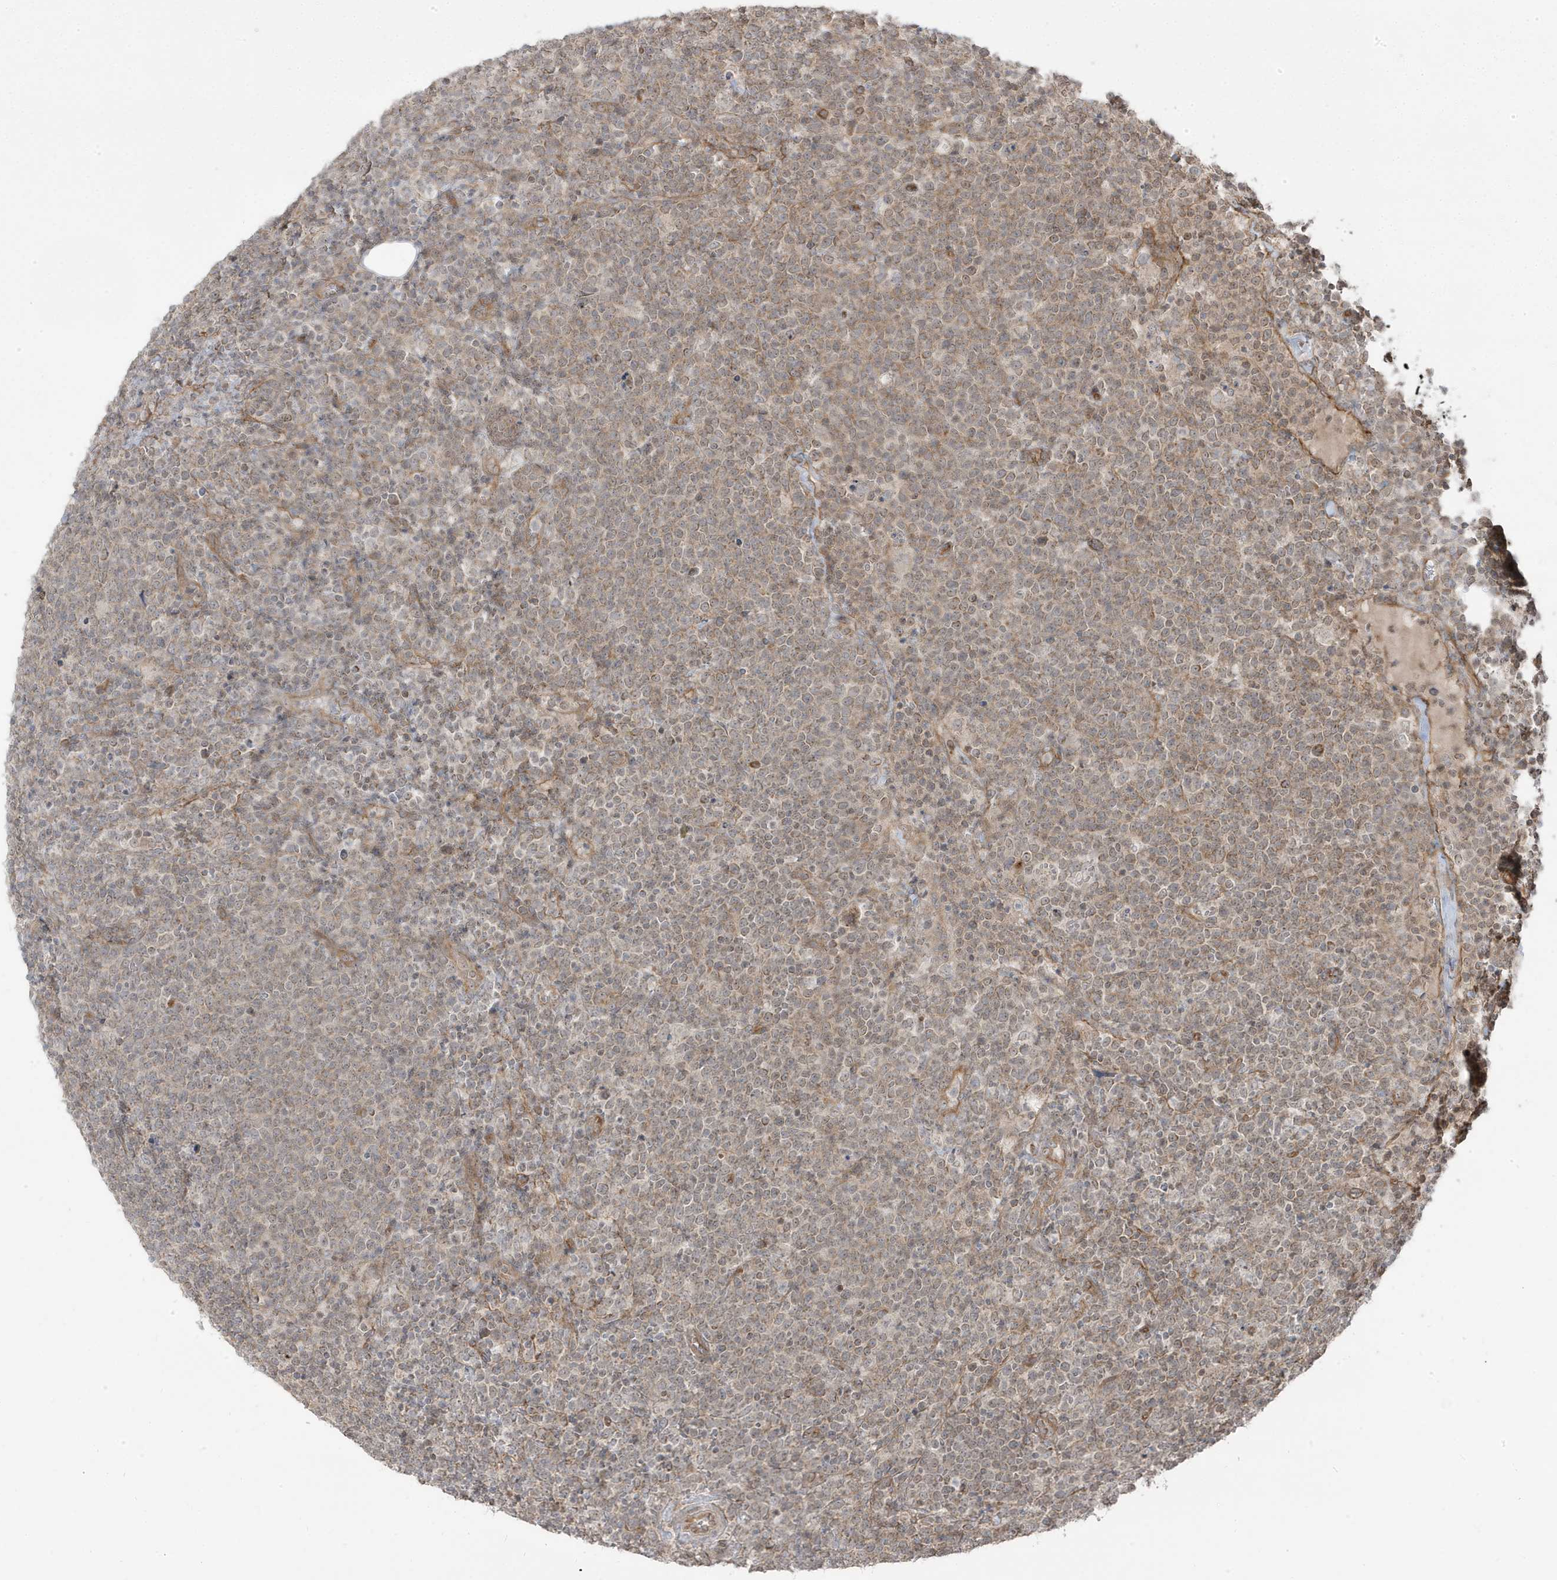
{"staining": {"intensity": "weak", "quantity": "25%-75%", "location": "cytoplasmic/membranous"}, "tissue": "lymphoma", "cell_type": "Tumor cells", "image_type": "cancer", "snomed": [{"axis": "morphology", "description": "Malignant lymphoma, non-Hodgkin's type, High grade"}, {"axis": "topography", "description": "Lymph node"}], "caption": "Malignant lymphoma, non-Hodgkin's type (high-grade) was stained to show a protein in brown. There is low levels of weak cytoplasmic/membranous positivity in approximately 25%-75% of tumor cells.", "gene": "DNAJC12", "patient": {"sex": "male", "age": 61}}